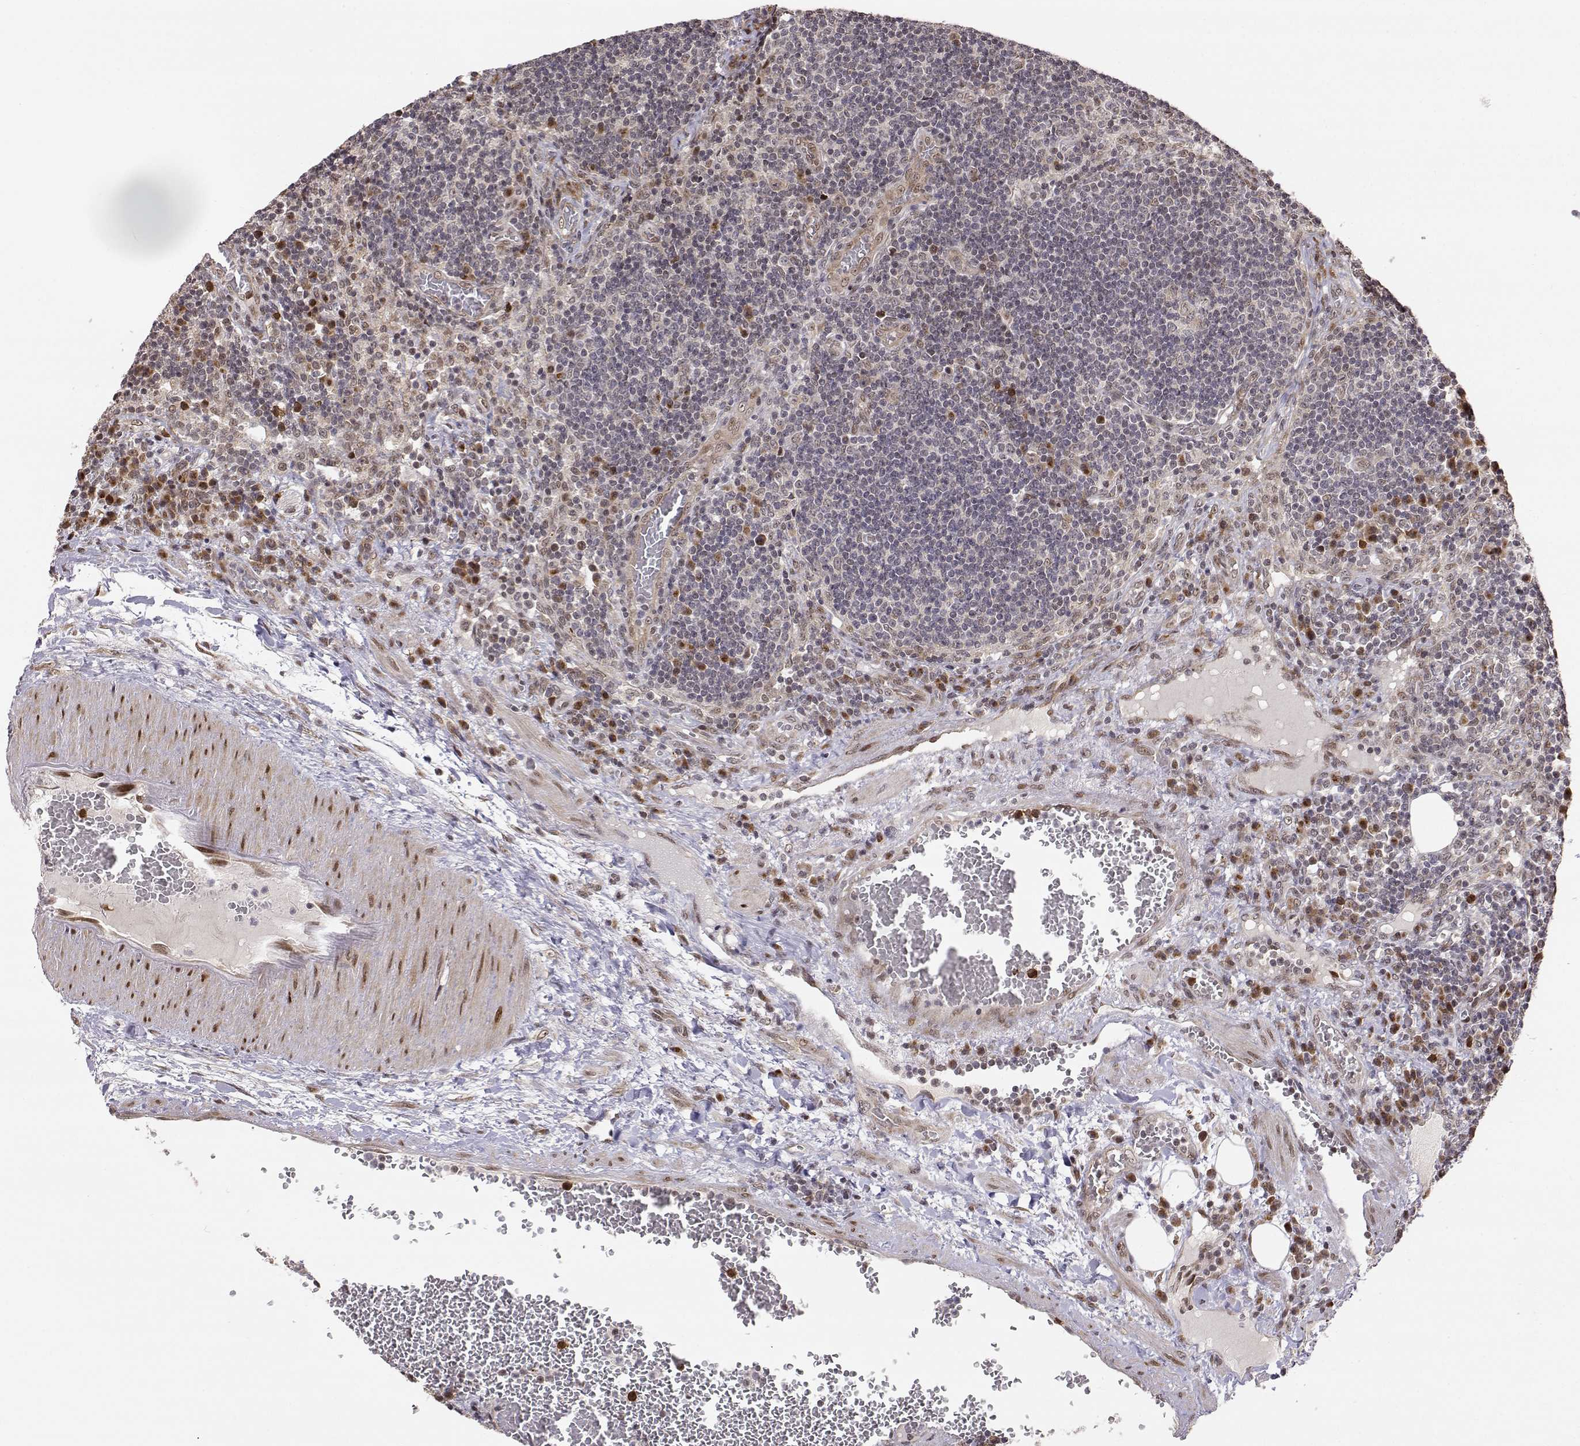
{"staining": {"intensity": "strong", "quantity": "<25%", "location": "cytoplasmic/membranous,nuclear"}, "tissue": "lymph node", "cell_type": "Non-germinal center cells", "image_type": "normal", "snomed": [{"axis": "morphology", "description": "Normal tissue, NOS"}, {"axis": "topography", "description": "Lymph node"}], "caption": "An immunohistochemistry (IHC) histopathology image of unremarkable tissue is shown. Protein staining in brown shows strong cytoplasmic/membranous,nuclear positivity in lymph node within non-germinal center cells.", "gene": "BRCA1", "patient": {"sex": "male", "age": 63}}